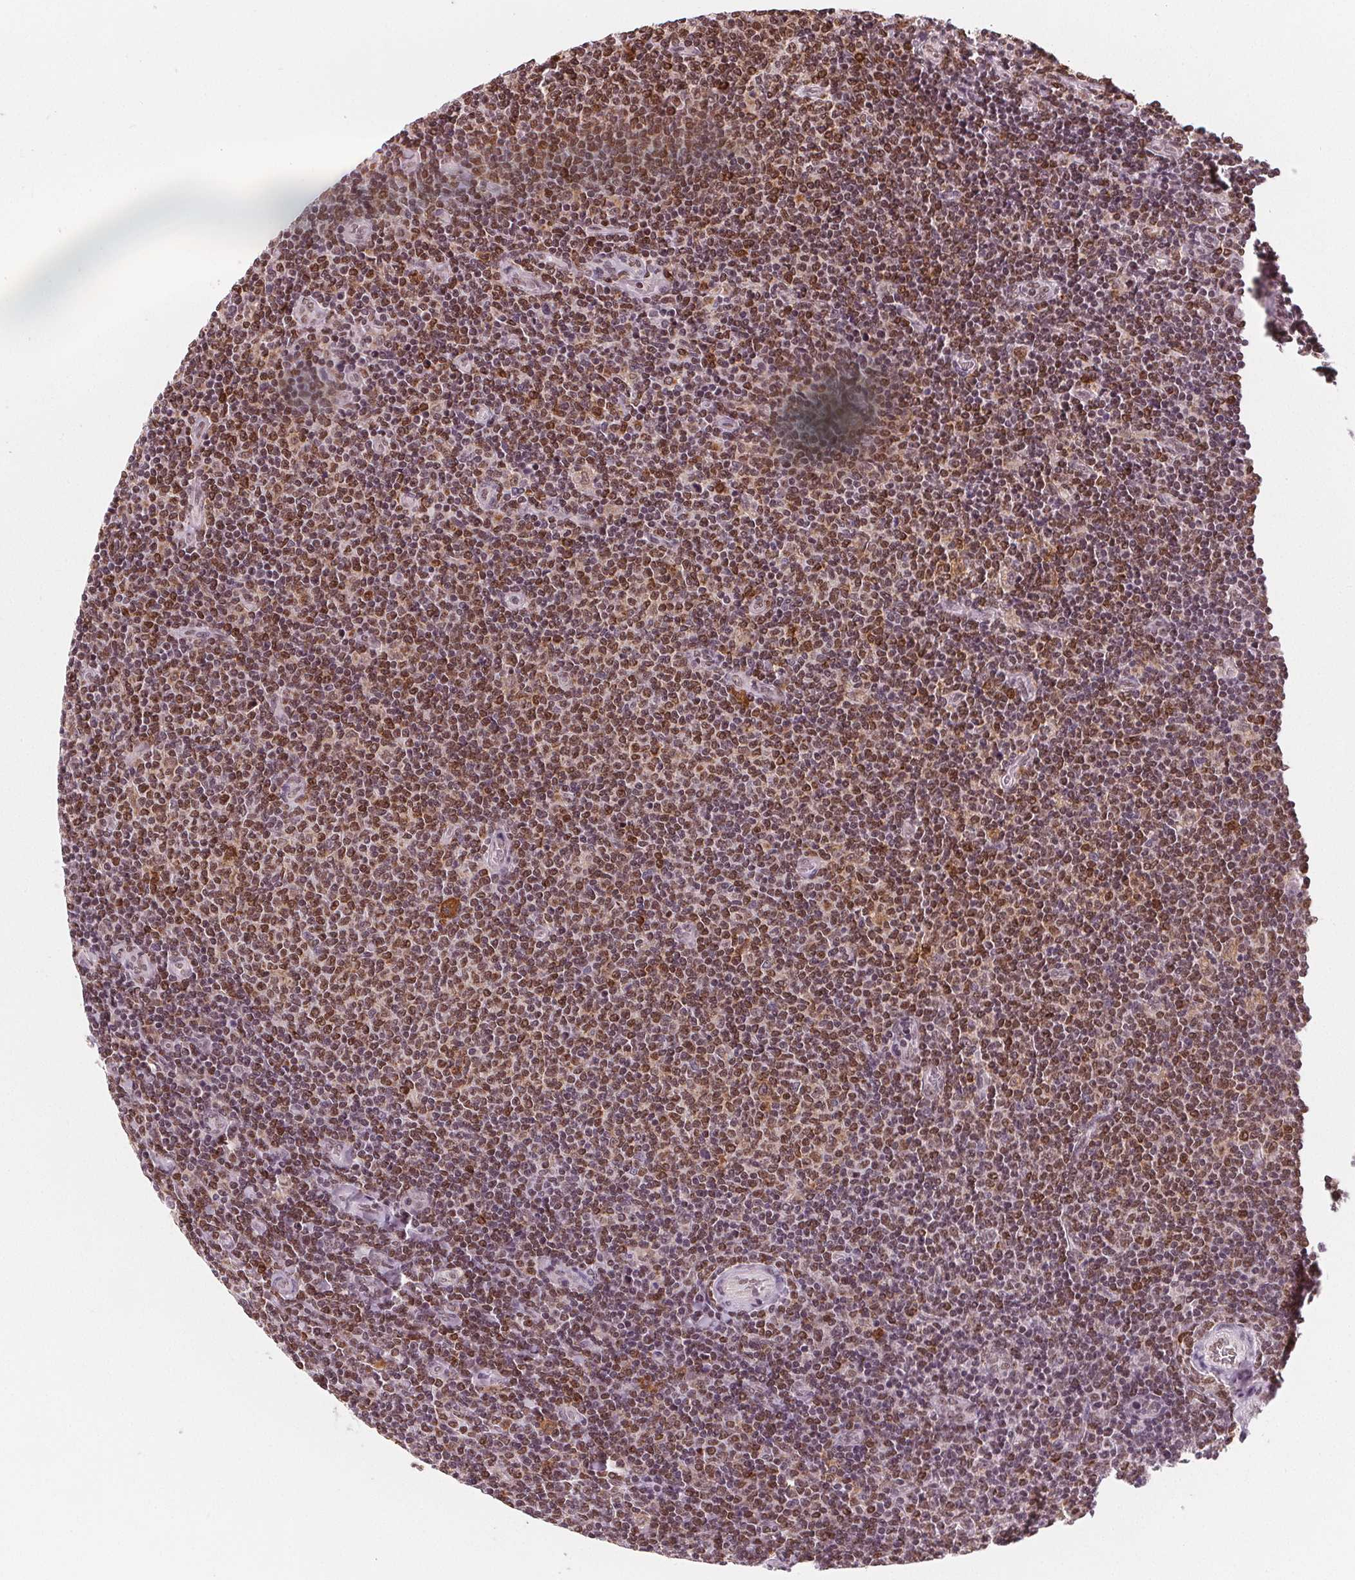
{"staining": {"intensity": "moderate", "quantity": "25%-75%", "location": "nuclear"}, "tissue": "lymphoma", "cell_type": "Tumor cells", "image_type": "cancer", "snomed": [{"axis": "morphology", "description": "Malignant lymphoma, non-Hodgkin's type, Low grade"}, {"axis": "topography", "description": "Lymph node"}], "caption": "Immunohistochemical staining of human lymphoma shows moderate nuclear protein positivity in about 25%-75% of tumor cells.", "gene": "DPM2", "patient": {"sex": "male", "age": 52}}